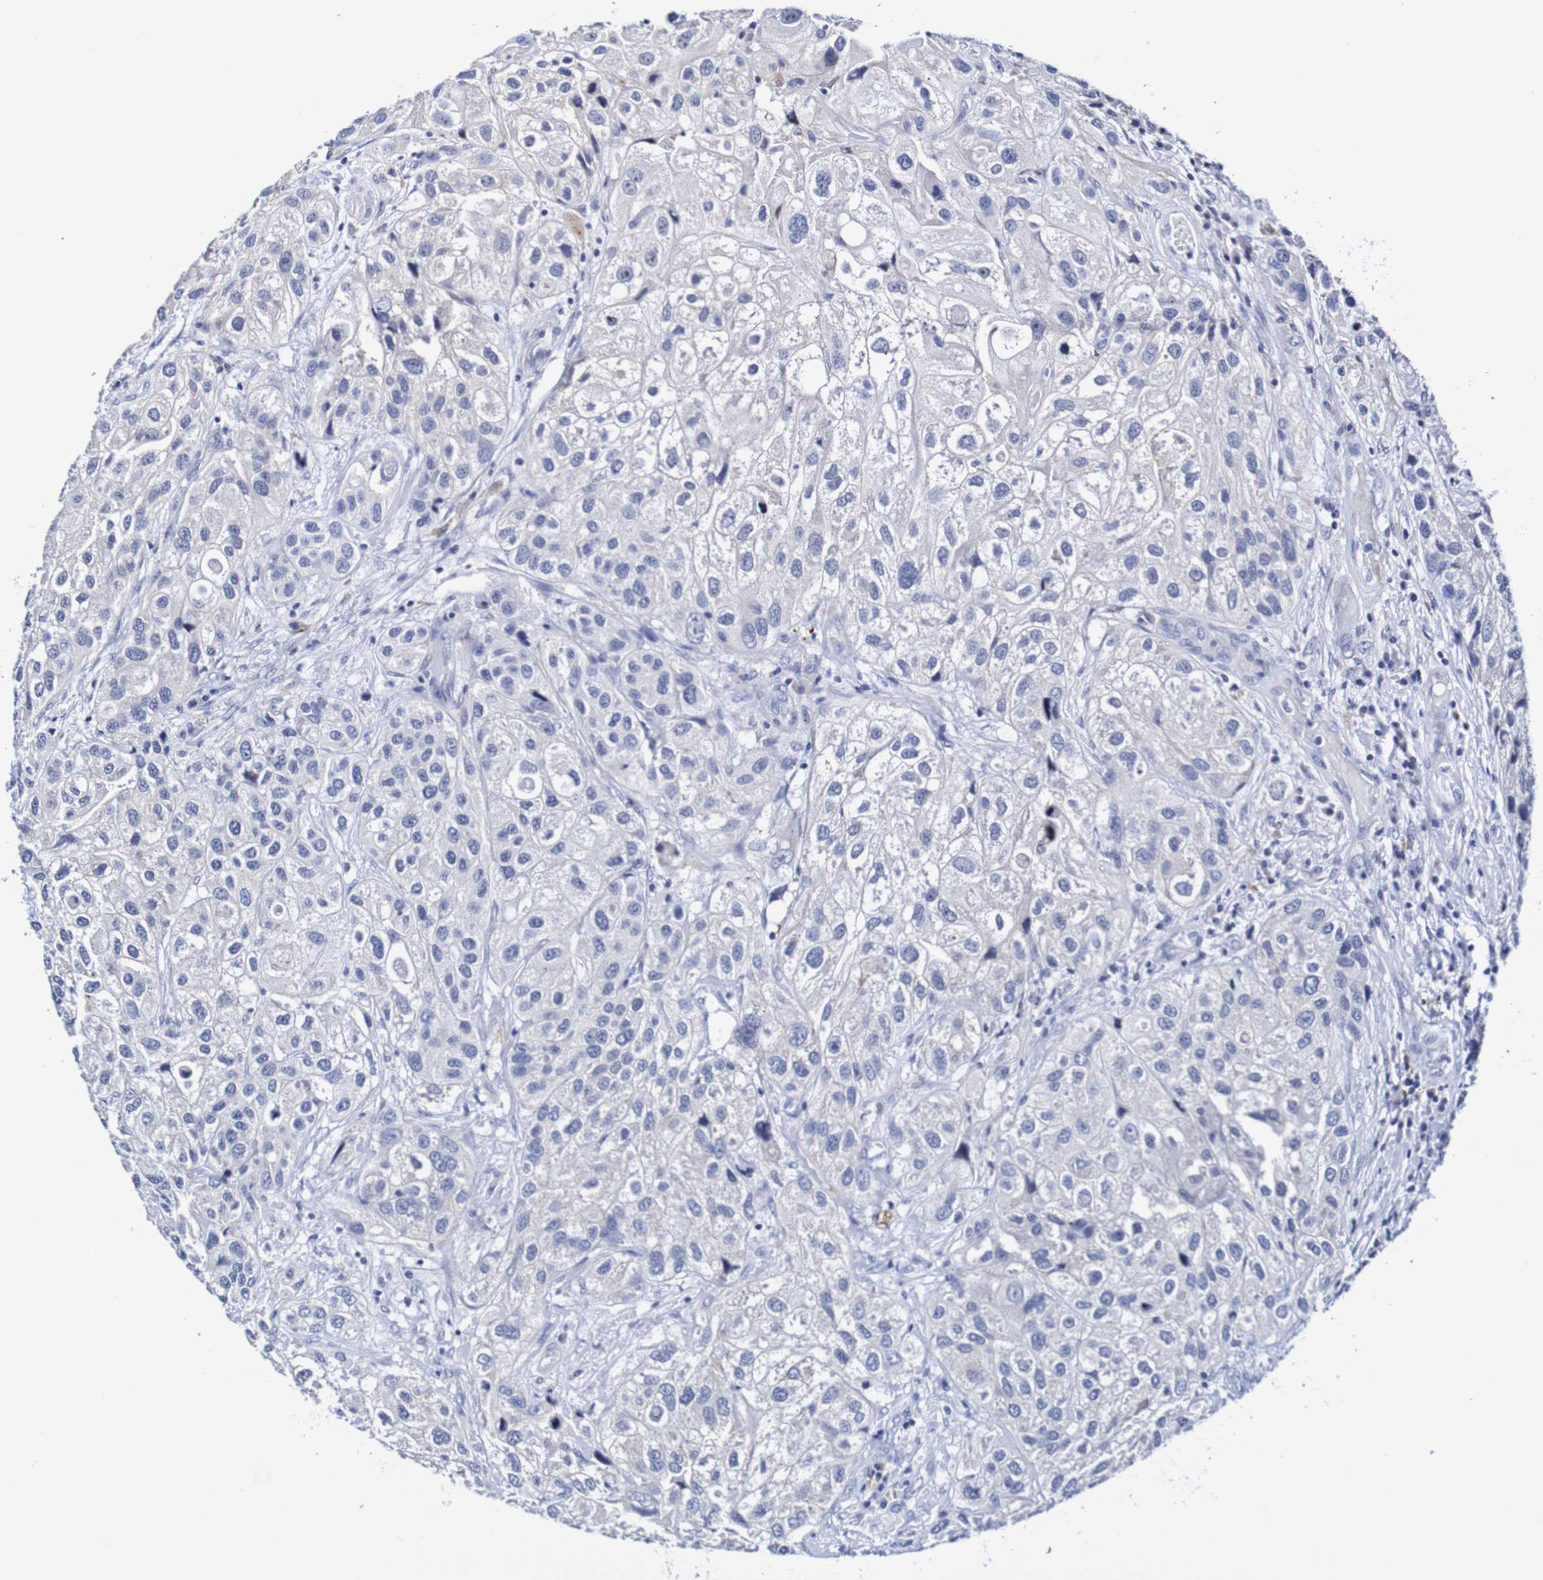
{"staining": {"intensity": "negative", "quantity": "none", "location": "none"}, "tissue": "urothelial cancer", "cell_type": "Tumor cells", "image_type": "cancer", "snomed": [{"axis": "morphology", "description": "Urothelial carcinoma, High grade"}, {"axis": "topography", "description": "Urinary bladder"}], "caption": "The IHC histopathology image has no significant expression in tumor cells of urothelial cancer tissue.", "gene": "SEZ6", "patient": {"sex": "female", "age": 64}}